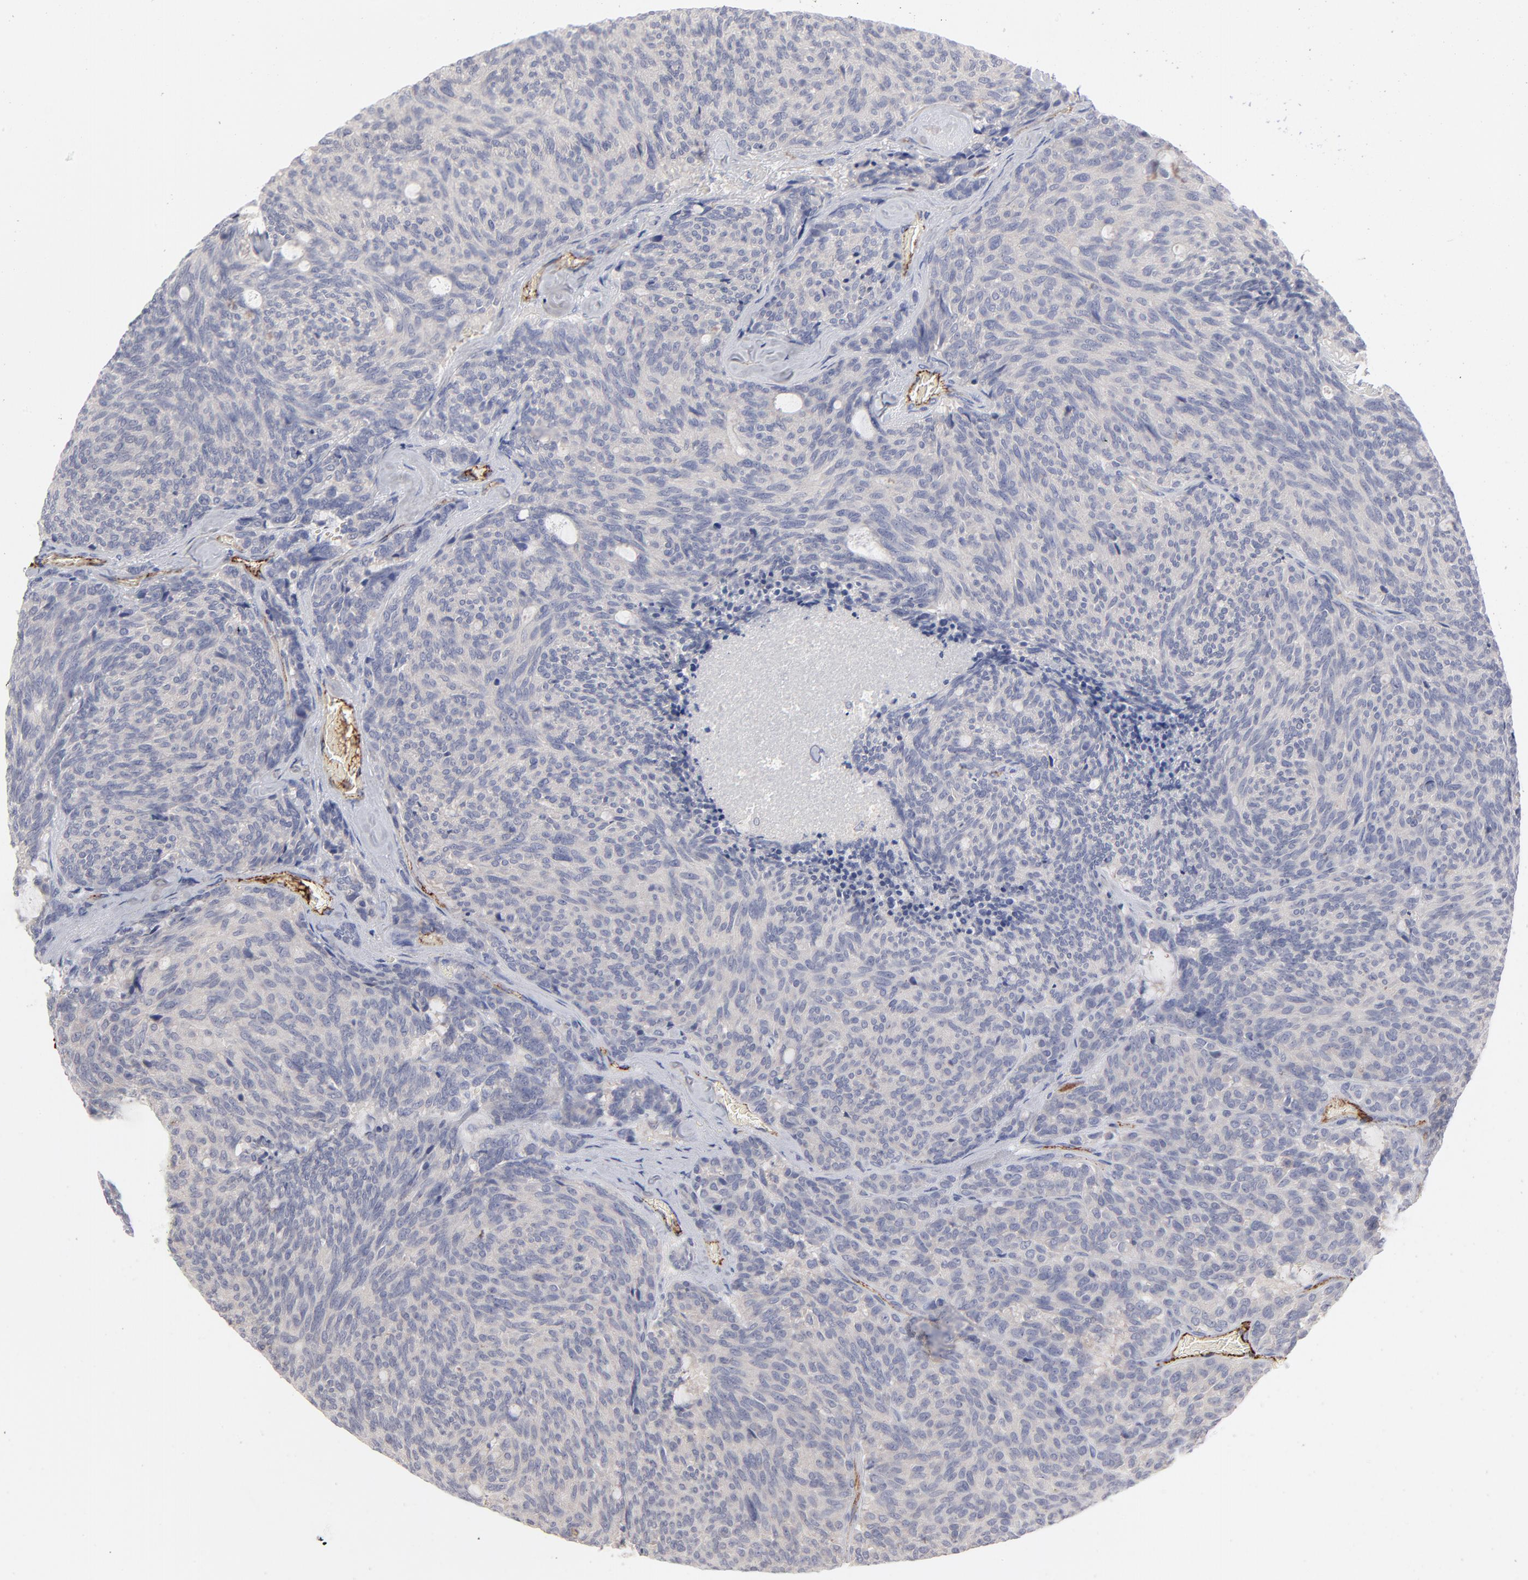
{"staining": {"intensity": "negative", "quantity": "none", "location": "none"}, "tissue": "carcinoid", "cell_type": "Tumor cells", "image_type": "cancer", "snomed": [{"axis": "morphology", "description": "Carcinoid, malignant, NOS"}, {"axis": "topography", "description": "Pancreas"}], "caption": "Tumor cells show no significant protein staining in carcinoid (malignant).", "gene": "CCR3", "patient": {"sex": "female", "age": 54}}